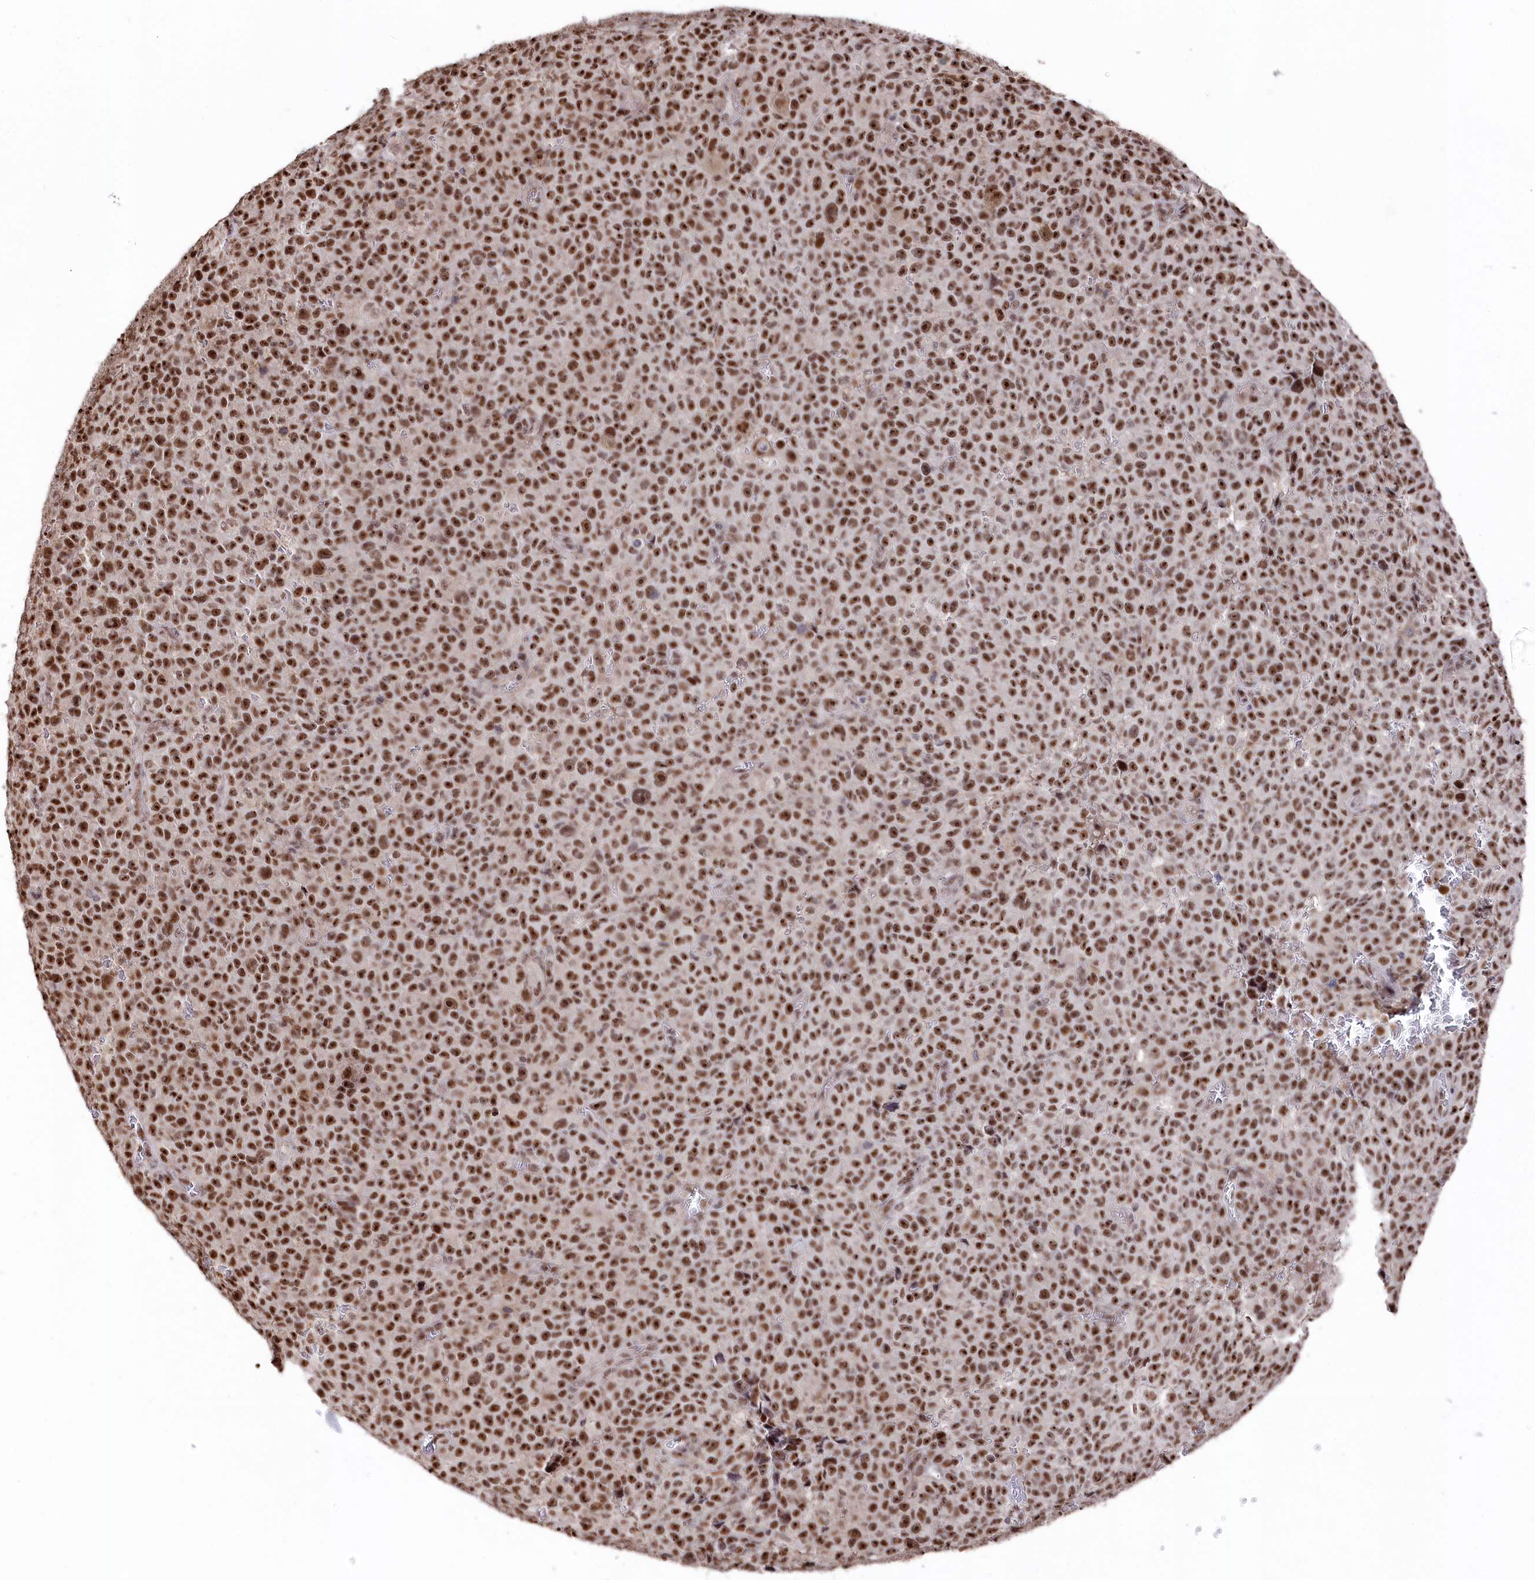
{"staining": {"intensity": "moderate", "quantity": ">75%", "location": "nuclear"}, "tissue": "melanoma", "cell_type": "Tumor cells", "image_type": "cancer", "snomed": [{"axis": "morphology", "description": "Malignant melanoma, NOS"}, {"axis": "topography", "description": "Skin"}], "caption": "Melanoma was stained to show a protein in brown. There is medium levels of moderate nuclear positivity in about >75% of tumor cells.", "gene": "POLR2H", "patient": {"sex": "female", "age": 82}}